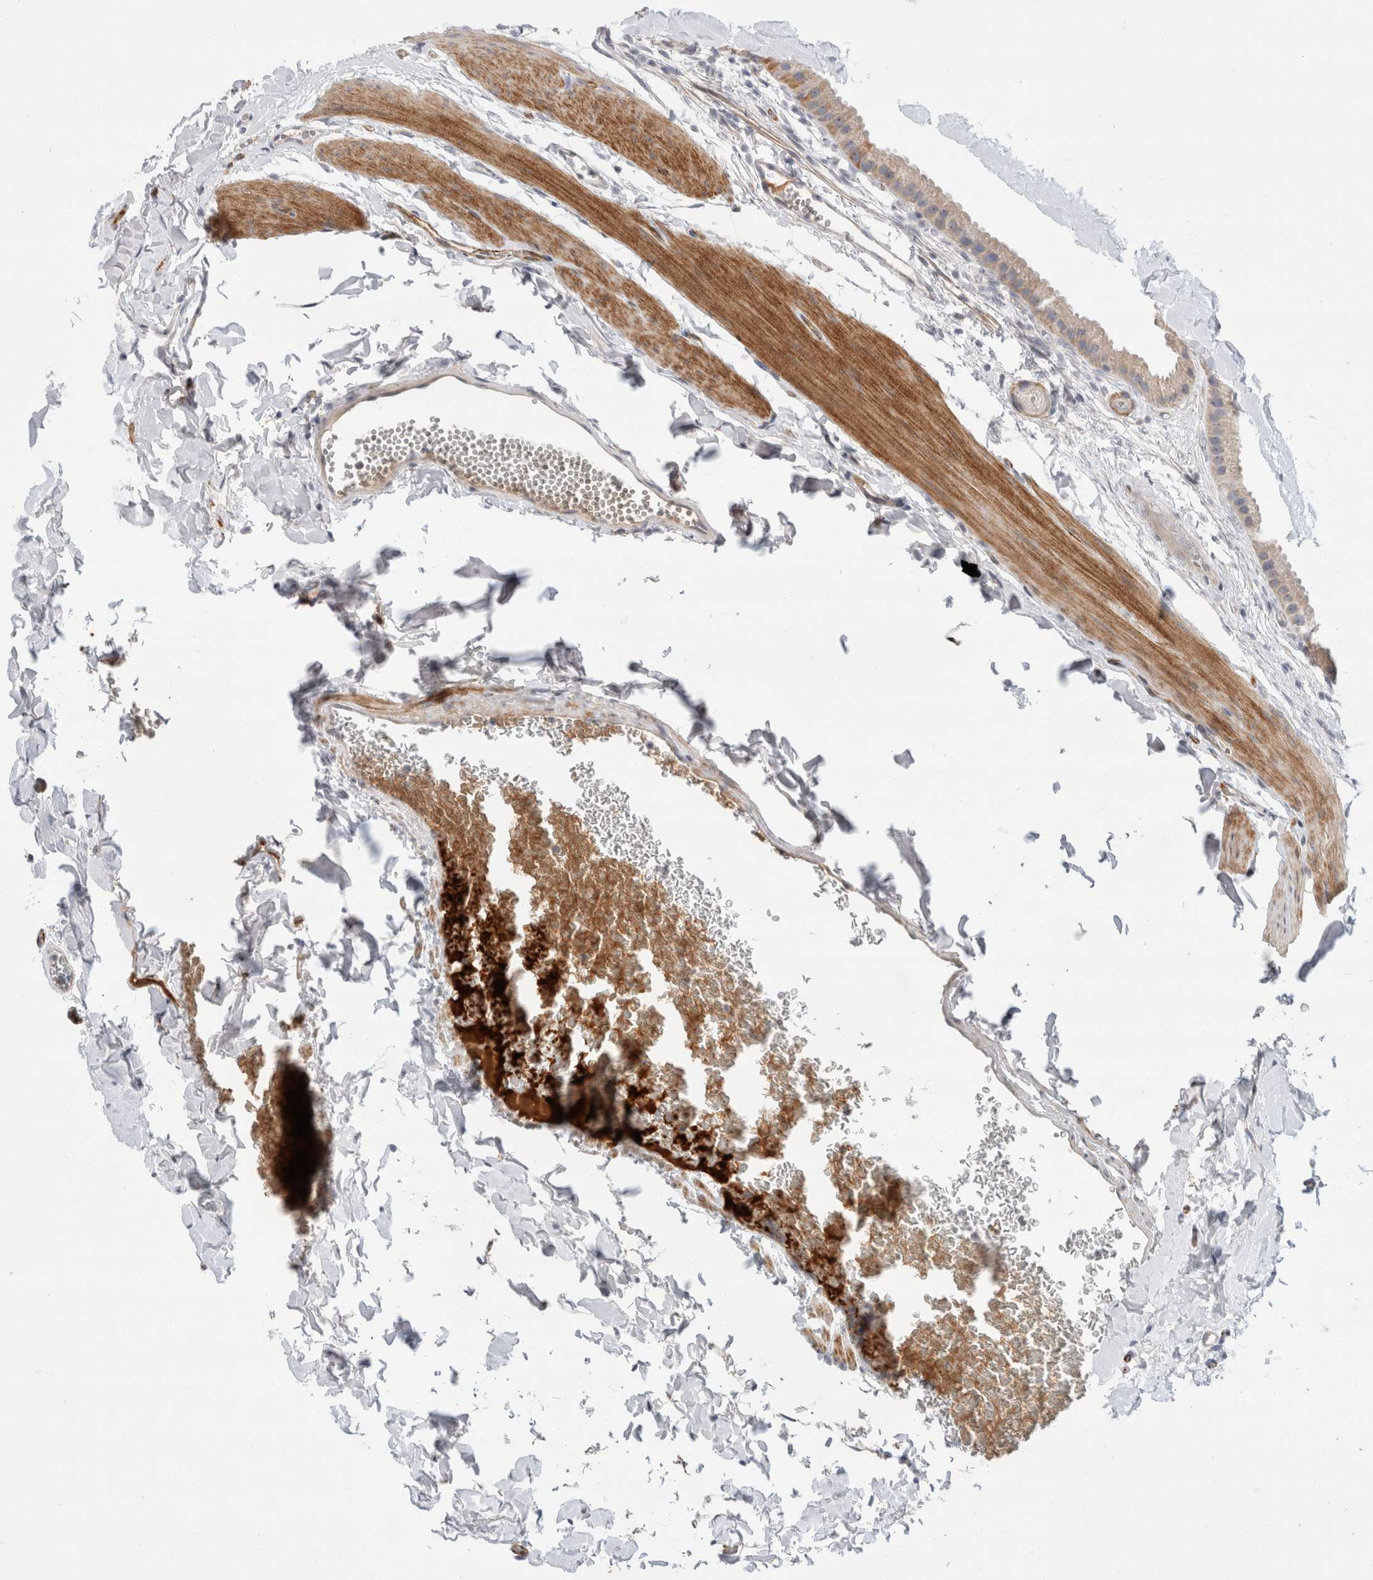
{"staining": {"intensity": "moderate", "quantity": "25%-75%", "location": "cytoplasmic/membranous"}, "tissue": "gallbladder", "cell_type": "Glandular cells", "image_type": "normal", "snomed": [{"axis": "morphology", "description": "Normal tissue, NOS"}, {"axis": "topography", "description": "Gallbladder"}], "caption": "DAB (3,3'-diaminobenzidine) immunohistochemical staining of normal human gallbladder exhibits moderate cytoplasmic/membranous protein staining in about 25%-75% of glandular cells. The protein is stained brown, and the nuclei are stained in blue (DAB IHC with brightfield microscopy, high magnification).", "gene": "ECHDC2", "patient": {"sex": "female", "age": 64}}